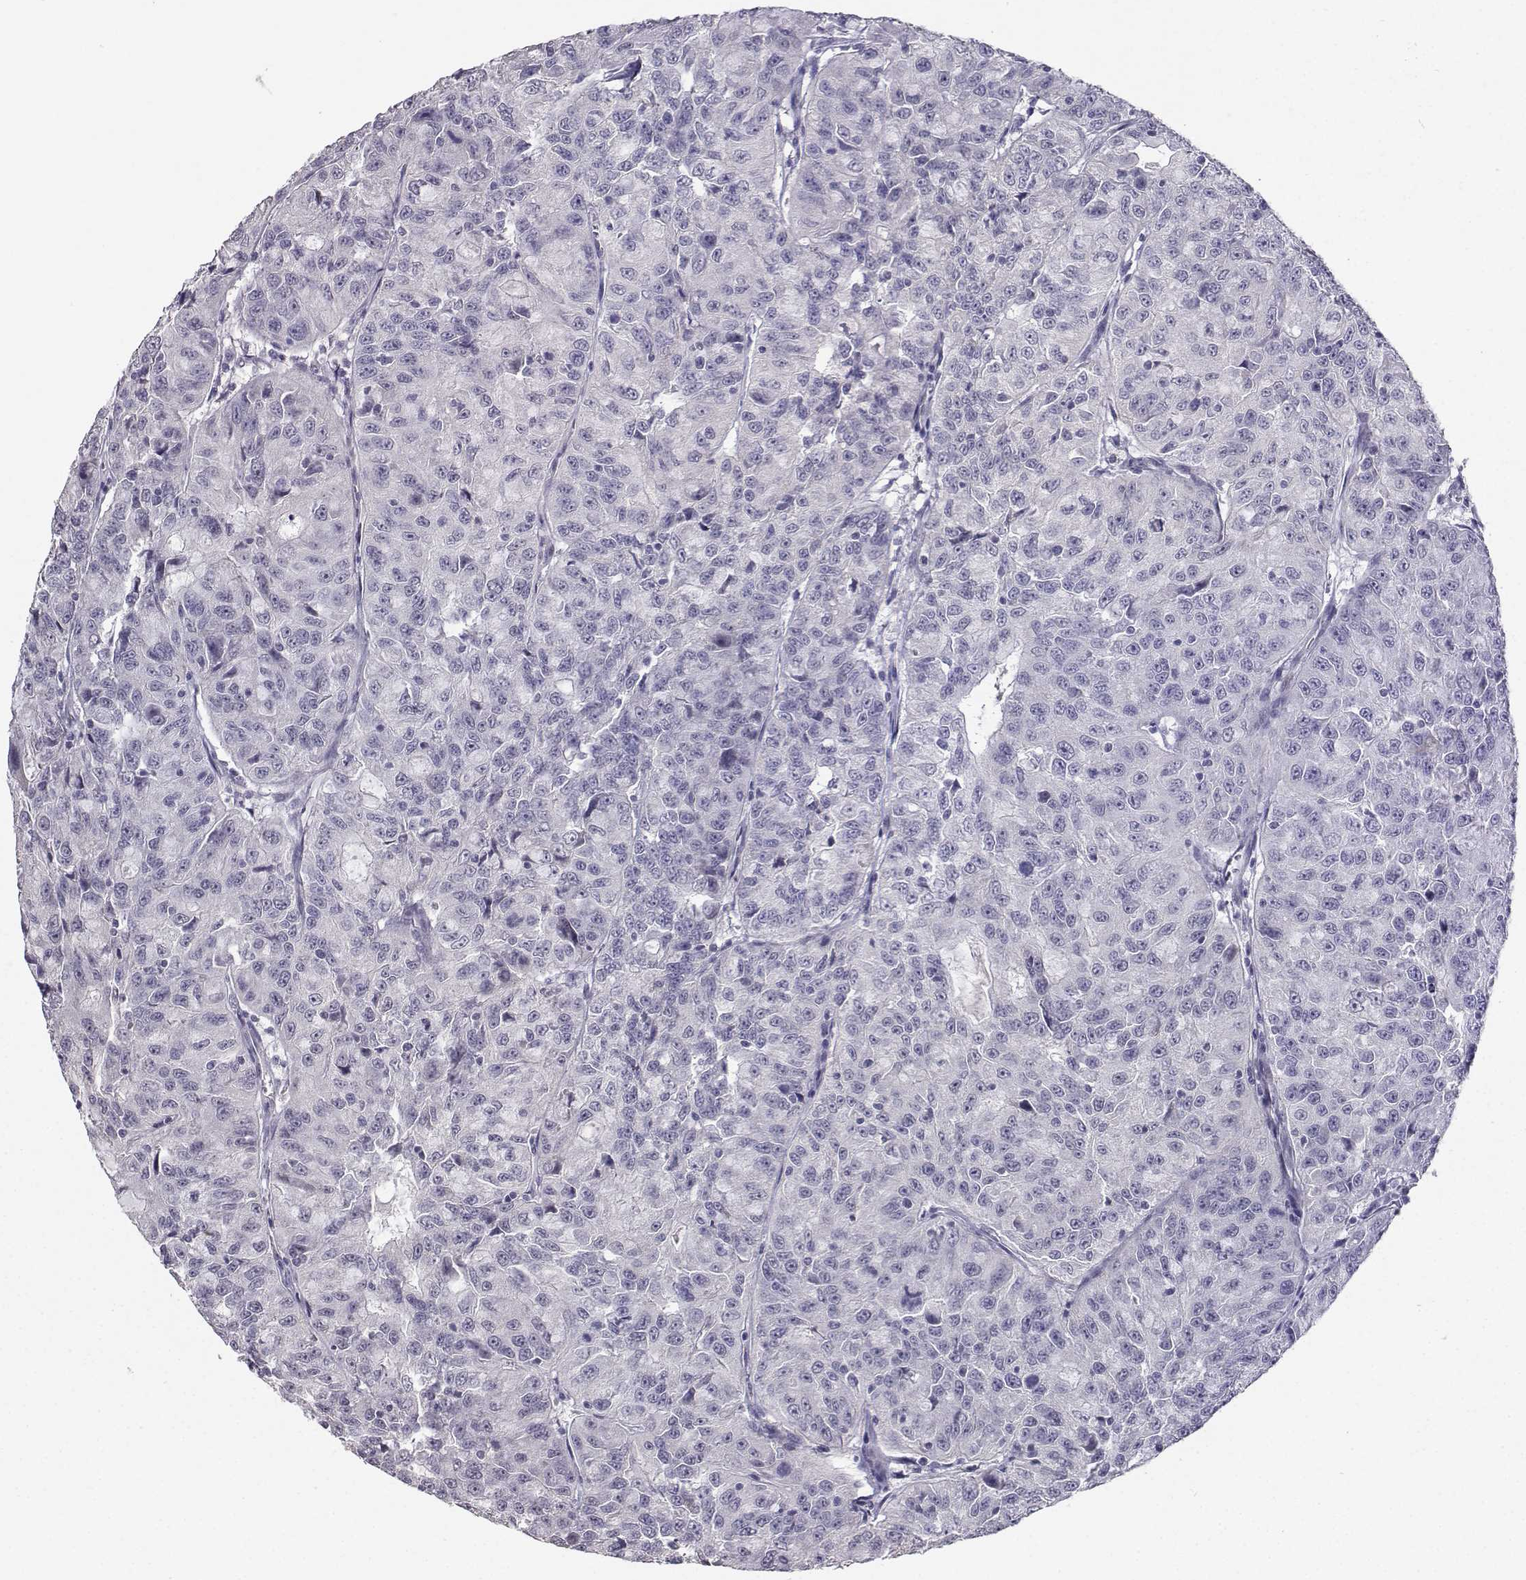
{"staining": {"intensity": "negative", "quantity": "none", "location": "none"}, "tissue": "urothelial cancer", "cell_type": "Tumor cells", "image_type": "cancer", "snomed": [{"axis": "morphology", "description": "Urothelial carcinoma, NOS"}, {"axis": "morphology", "description": "Urothelial carcinoma, High grade"}, {"axis": "topography", "description": "Urinary bladder"}], "caption": "Tumor cells show no significant expression in high-grade urothelial carcinoma.", "gene": "CARTPT", "patient": {"sex": "female", "age": 73}}